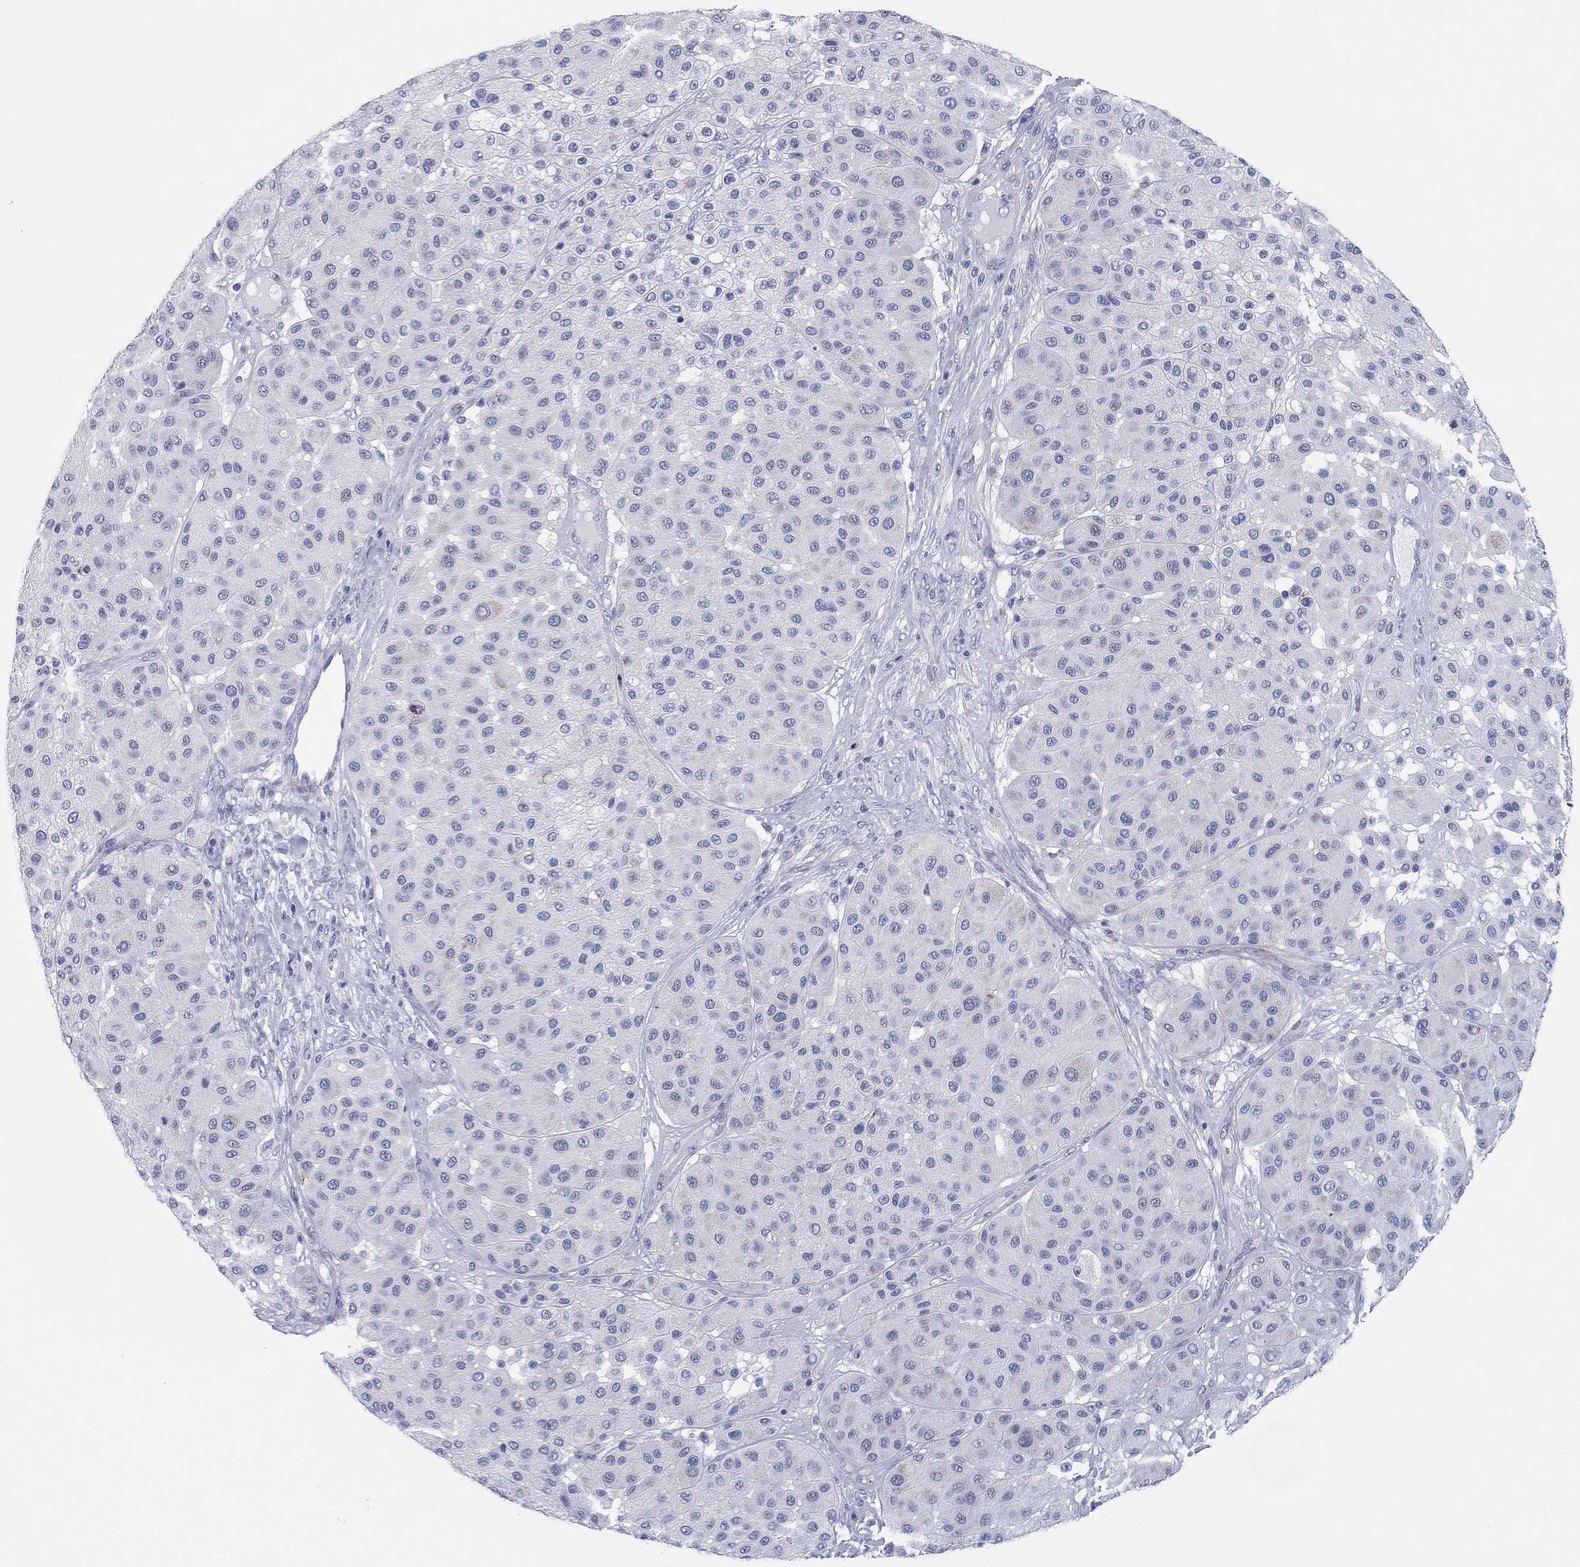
{"staining": {"intensity": "negative", "quantity": "none", "location": "none"}, "tissue": "melanoma", "cell_type": "Tumor cells", "image_type": "cancer", "snomed": [{"axis": "morphology", "description": "Malignant melanoma, Metastatic site"}, {"axis": "topography", "description": "Smooth muscle"}], "caption": "A photomicrograph of melanoma stained for a protein displays no brown staining in tumor cells. The staining was performed using DAB (3,3'-diaminobenzidine) to visualize the protein expression in brown, while the nuclei were stained in blue with hematoxylin (Magnification: 20x).", "gene": "CHI3L2", "patient": {"sex": "male", "age": 41}}